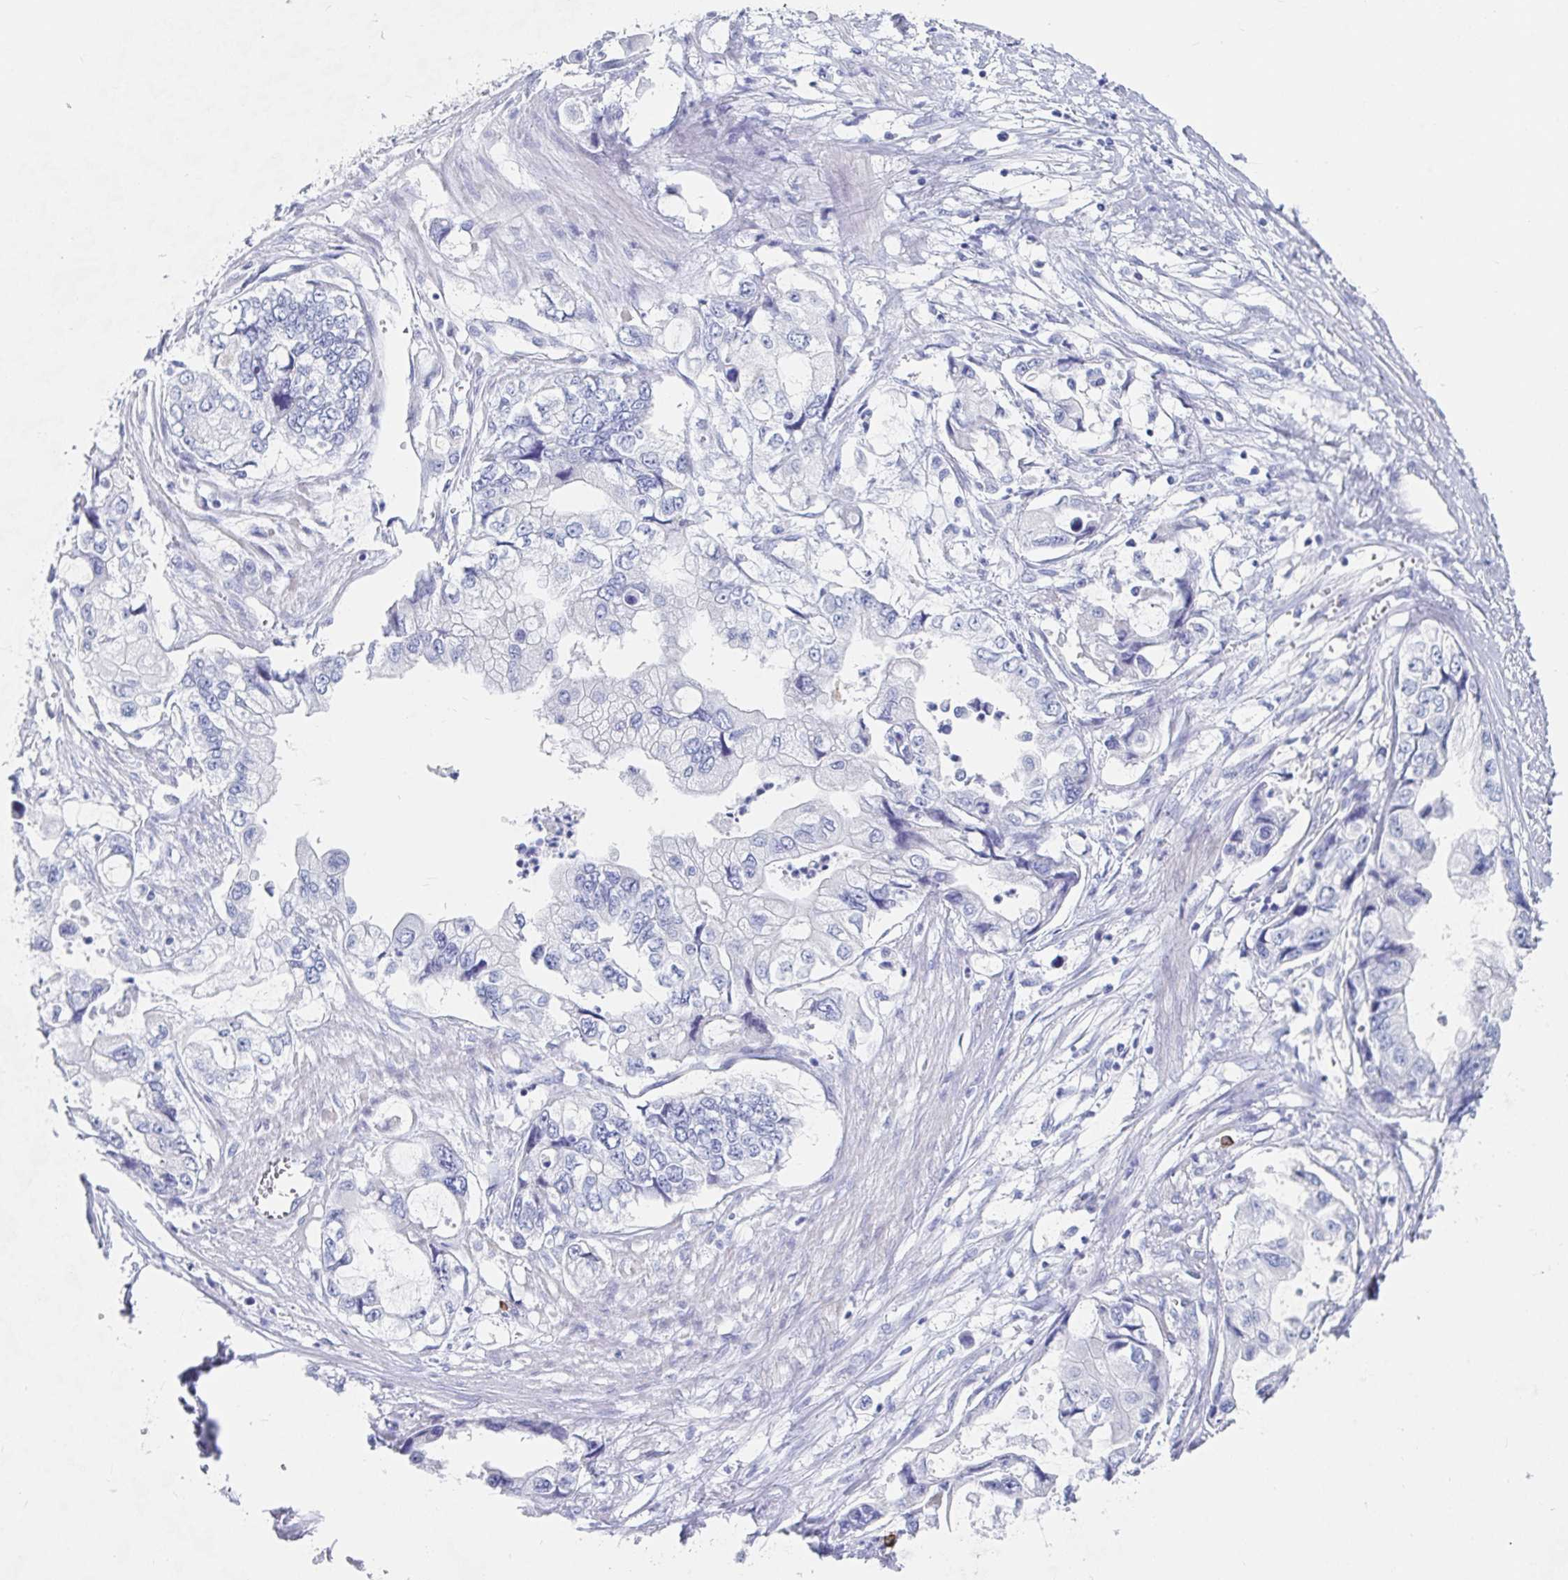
{"staining": {"intensity": "negative", "quantity": "none", "location": "none"}, "tissue": "stomach cancer", "cell_type": "Tumor cells", "image_type": "cancer", "snomed": [{"axis": "morphology", "description": "Adenocarcinoma, NOS"}, {"axis": "topography", "description": "Pancreas"}, {"axis": "topography", "description": "Stomach, upper"}, {"axis": "topography", "description": "Stomach"}], "caption": "Protein analysis of stomach cancer exhibits no significant expression in tumor cells.", "gene": "PACSIN1", "patient": {"sex": "male", "age": 77}}